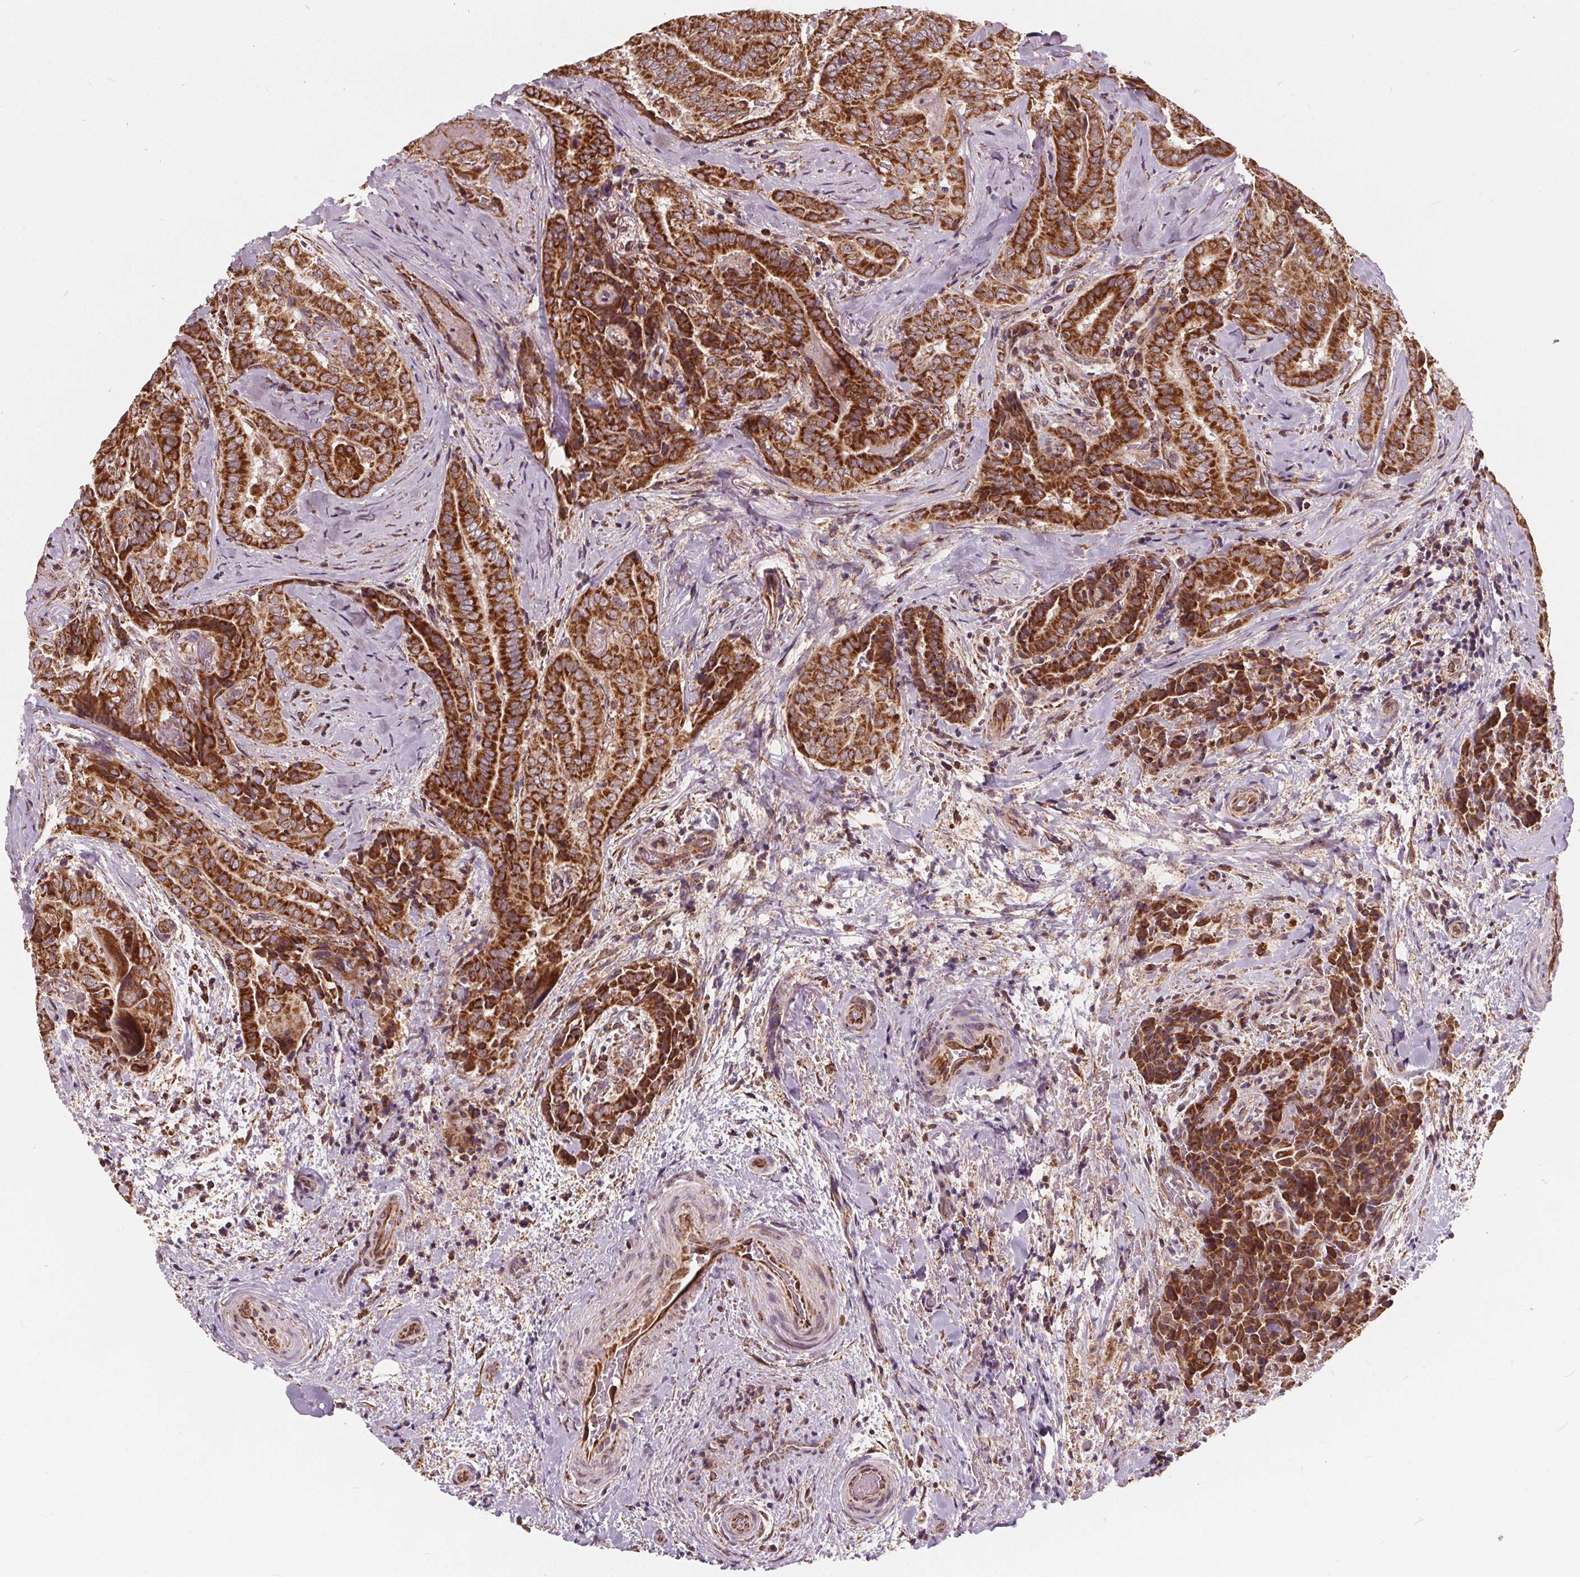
{"staining": {"intensity": "strong", "quantity": ">75%", "location": "cytoplasmic/membranous"}, "tissue": "thyroid cancer", "cell_type": "Tumor cells", "image_type": "cancer", "snomed": [{"axis": "morphology", "description": "Papillary adenocarcinoma, NOS"}, {"axis": "topography", "description": "Thyroid gland"}], "caption": "Protein staining displays strong cytoplasmic/membranous positivity in approximately >75% of tumor cells in thyroid papillary adenocarcinoma.", "gene": "PLSCR3", "patient": {"sex": "female", "age": 61}}